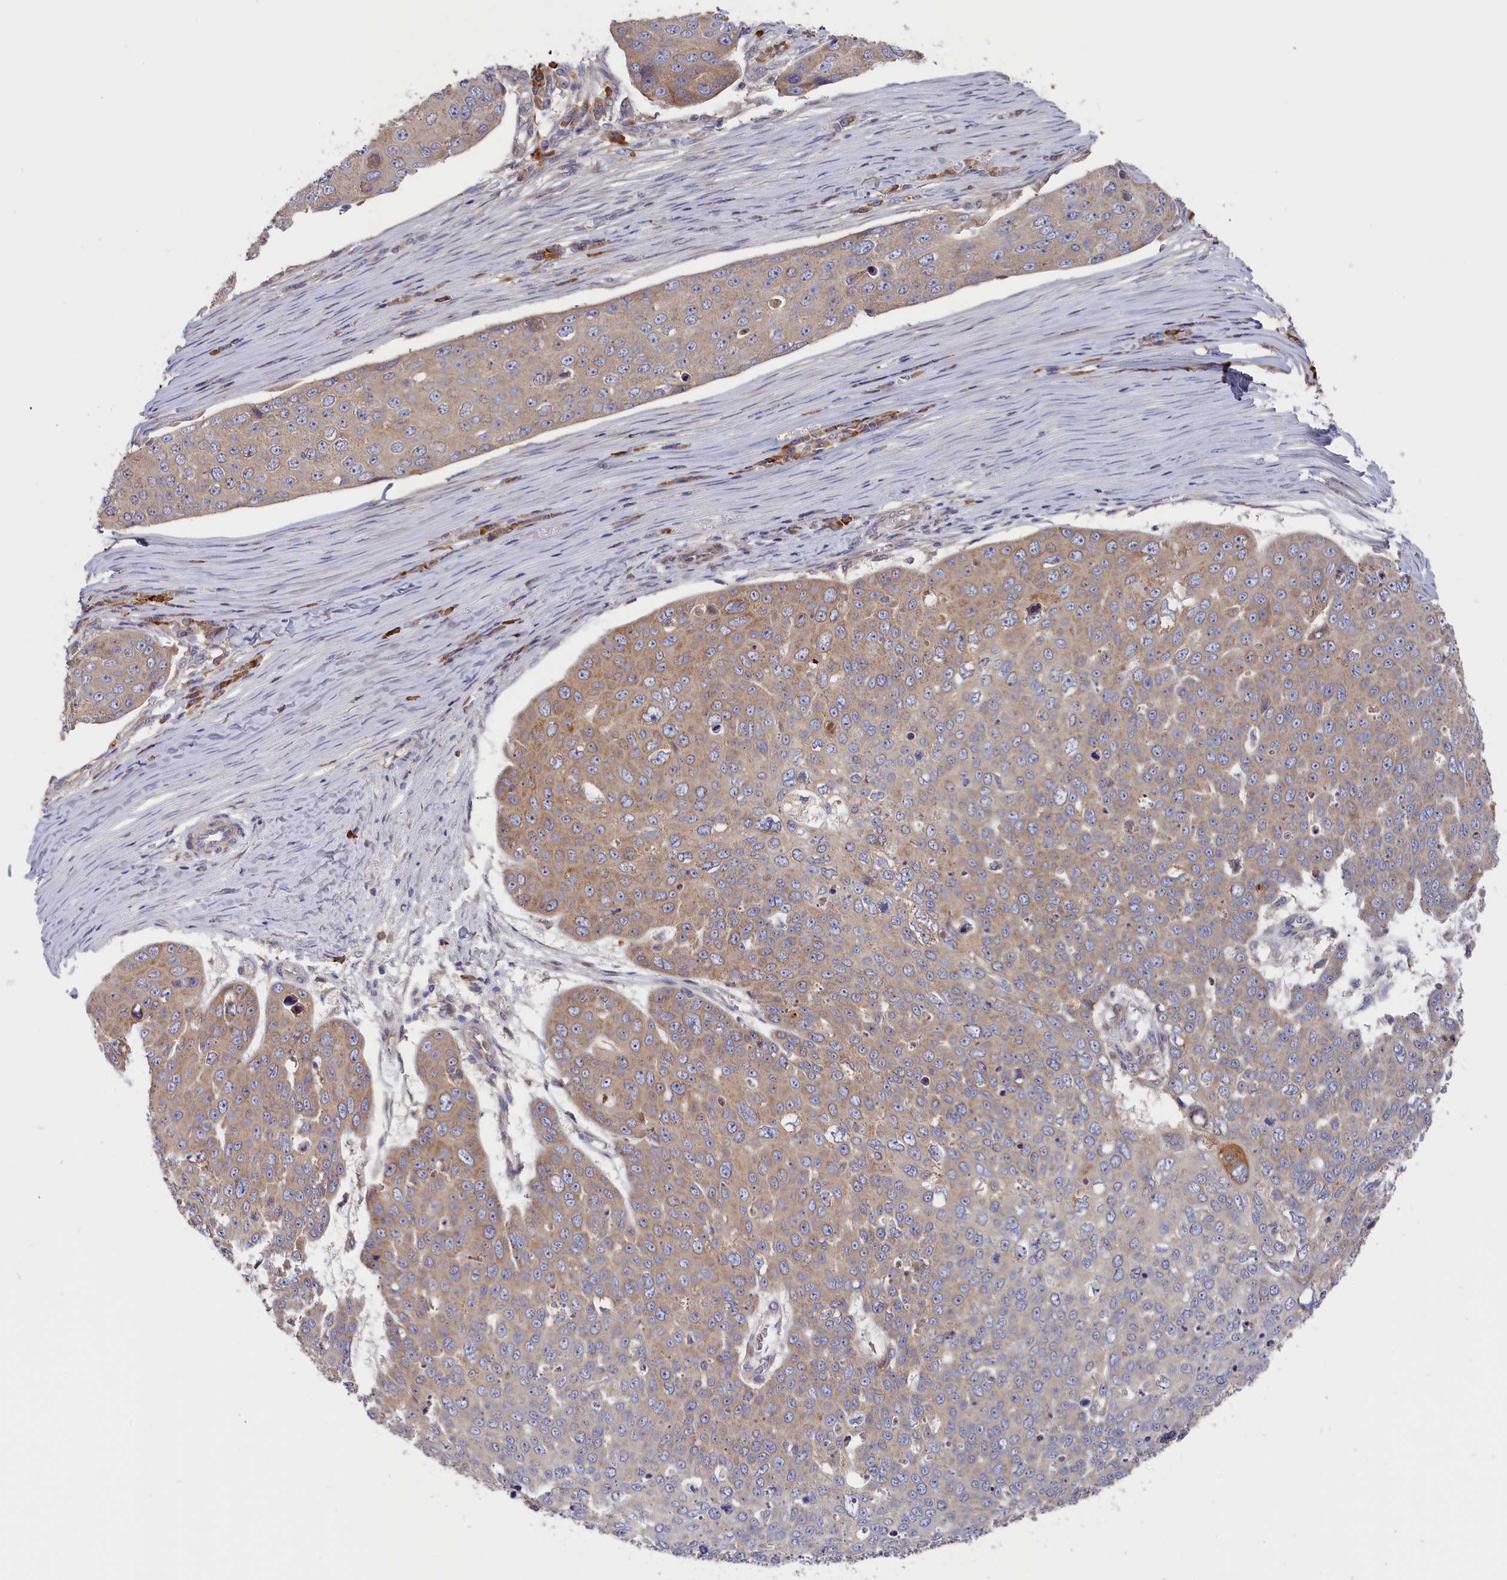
{"staining": {"intensity": "weak", "quantity": "<25%", "location": "cytoplasmic/membranous"}, "tissue": "skin cancer", "cell_type": "Tumor cells", "image_type": "cancer", "snomed": [{"axis": "morphology", "description": "Squamous cell carcinoma, NOS"}, {"axis": "topography", "description": "Skin"}], "caption": "IHC of human squamous cell carcinoma (skin) exhibits no staining in tumor cells.", "gene": "CEP44", "patient": {"sex": "male", "age": 71}}